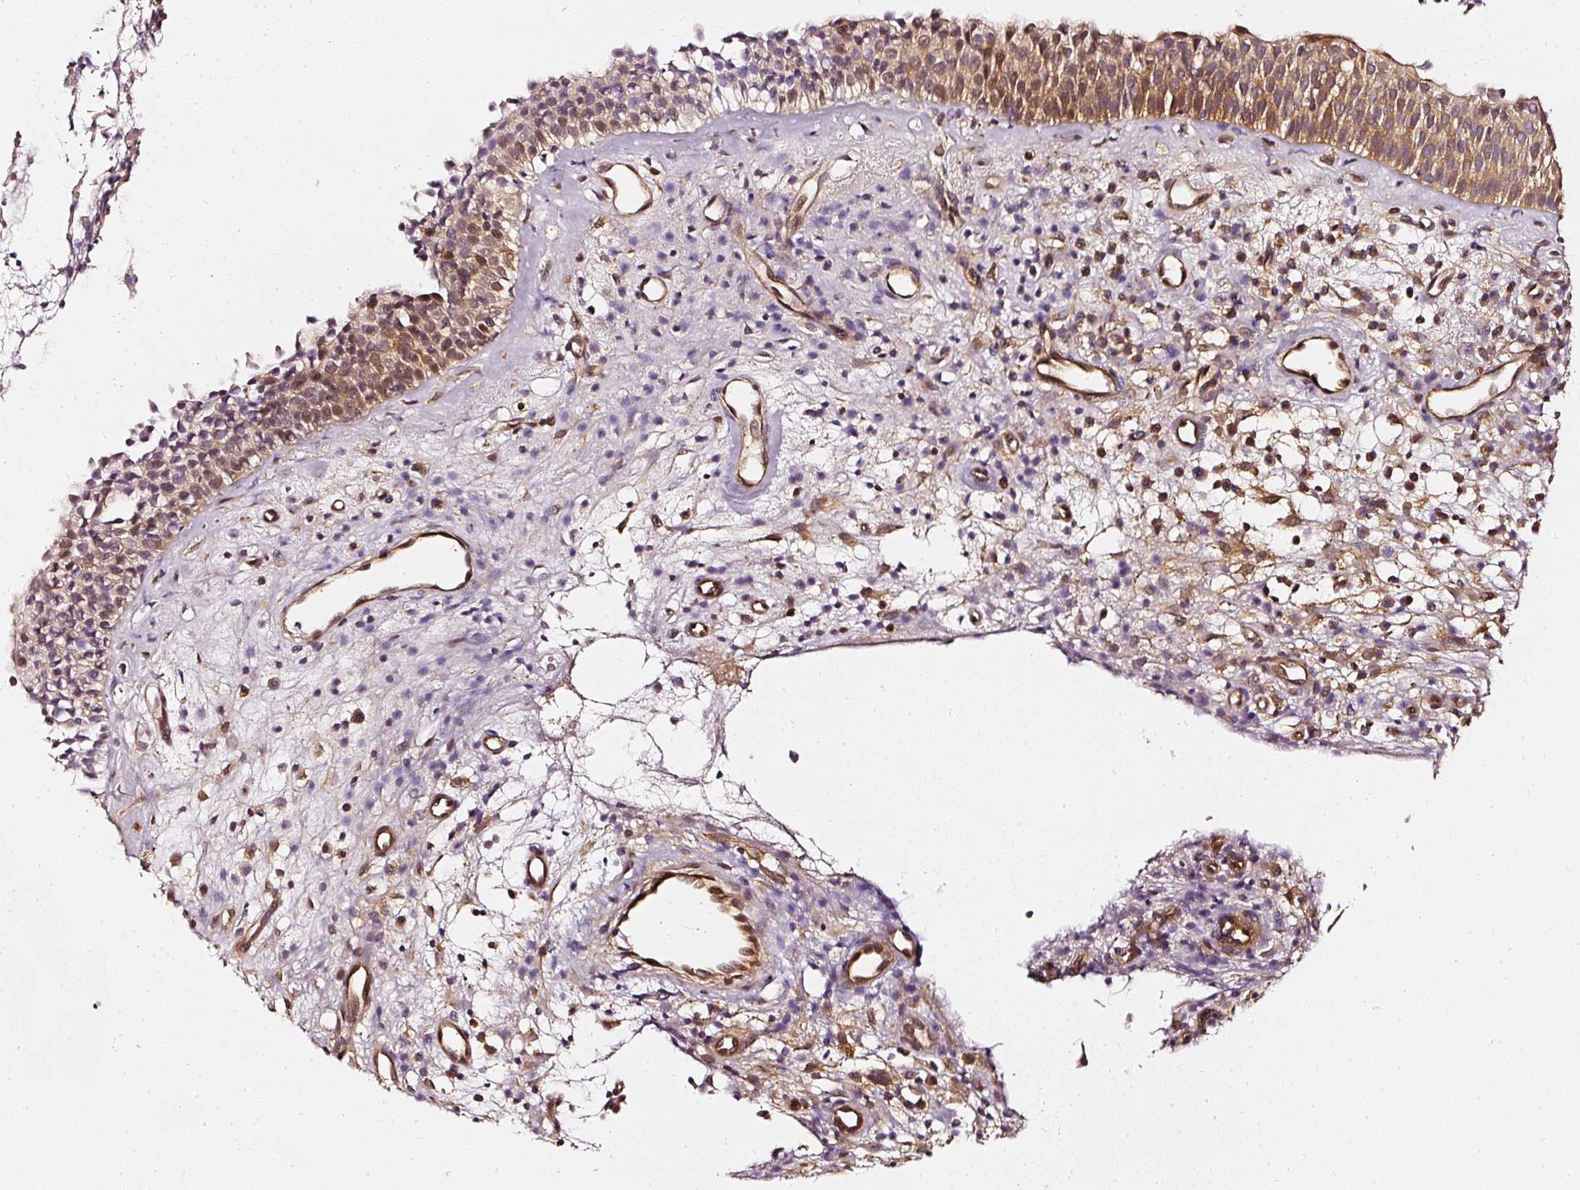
{"staining": {"intensity": "moderate", "quantity": ">75%", "location": "cytoplasmic/membranous,nuclear"}, "tissue": "nasopharynx", "cell_type": "Respiratory epithelial cells", "image_type": "normal", "snomed": [{"axis": "morphology", "description": "Normal tissue, NOS"}, {"axis": "topography", "description": "Nasopharynx"}], "caption": "Nasopharynx stained with DAB (3,3'-diaminobenzidine) immunohistochemistry (IHC) exhibits medium levels of moderate cytoplasmic/membranous,nuclear staining in approximately >75% of respiratory epithelial cells.", "gene": "ASMTL", "patient": {"sex": "male", "age": 21}}